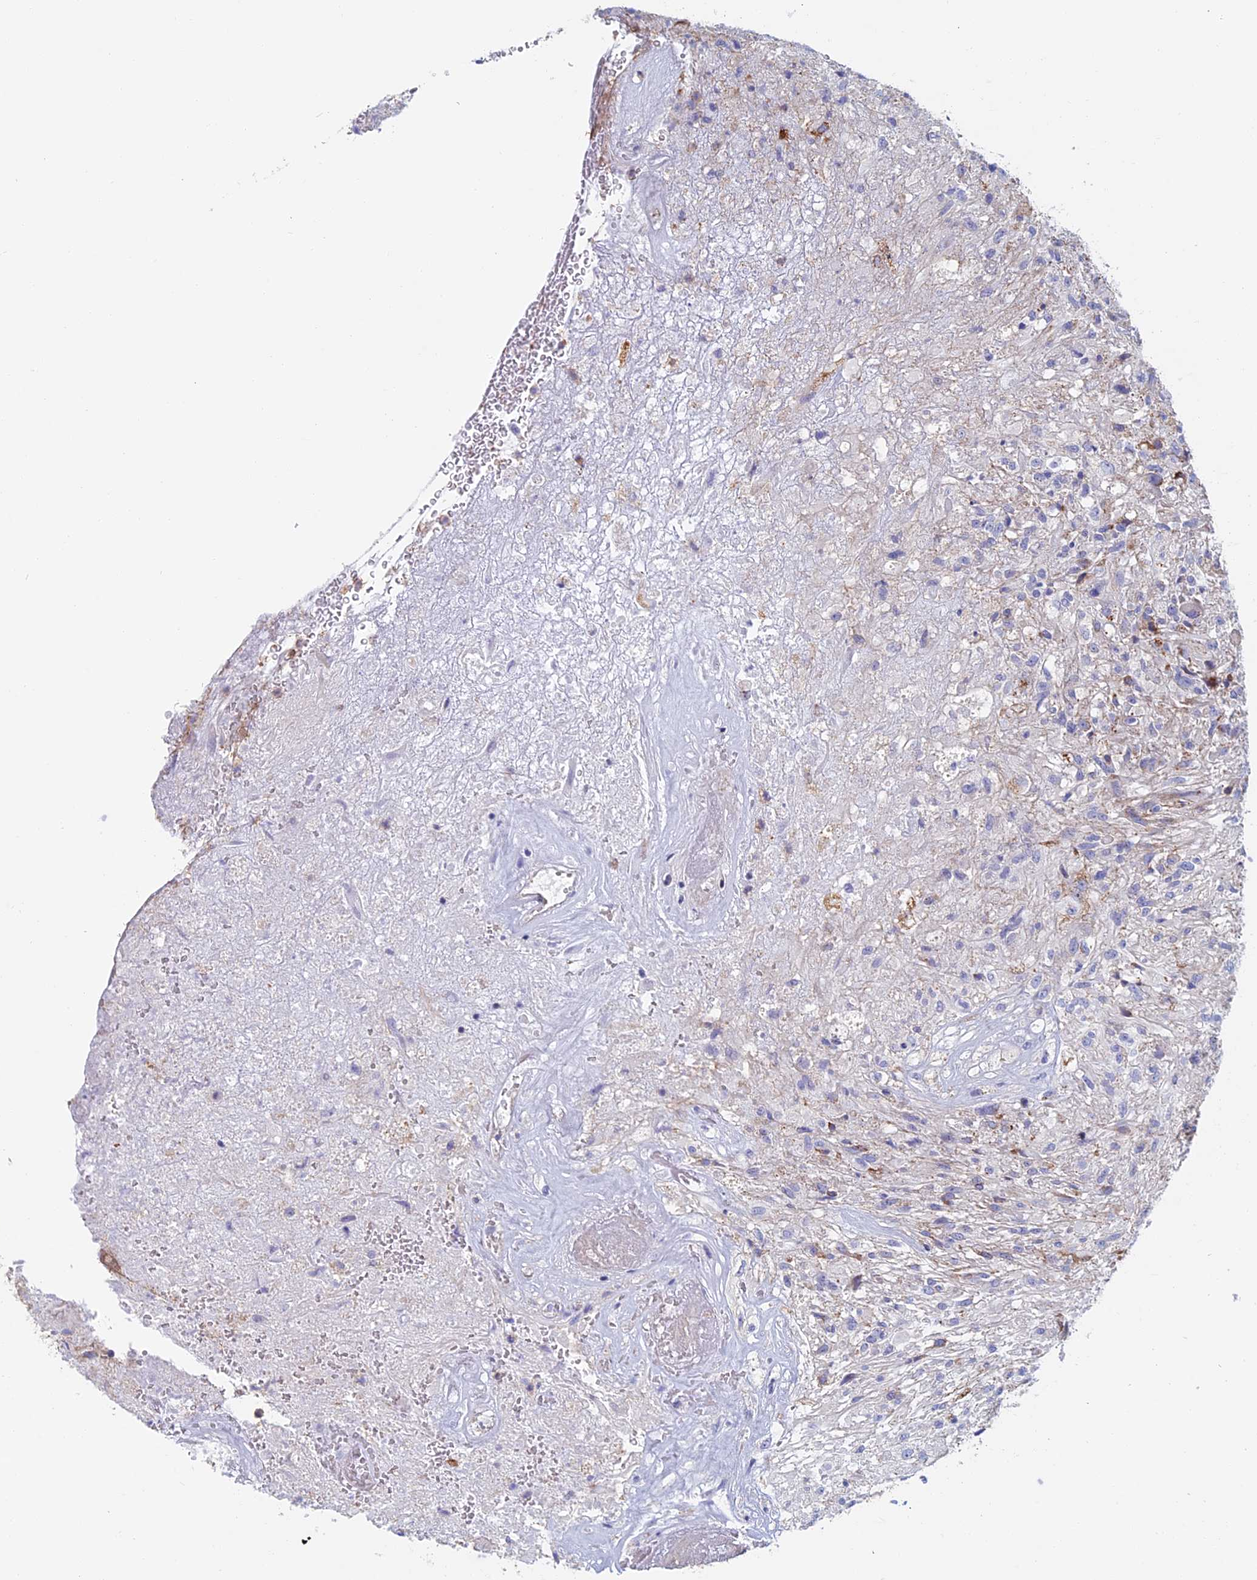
{"staining": {"intensity": "negative", "quantity": "none", "location": "none"}, "tissue": "glioma", "cell_type": "Tumor cells", "image_type": "cancer", "snomed": [{"axis": "morphology", "description": "Glioma, malignant, High grade"}, {"axis": "topography", "description": "Brain"}], "caption": "Immunohistochemistry histopathology image of neoplastic tissue: malignant high-grade glioma stained with DAB shows no significant protein staining in tumor cells. (Brightfield microscopy of DAB (3,3'-diaminobenzidine) IHC at high magnification).", "gene": "HSD17B8", "patient": {"sex": "male", "age": 56}}